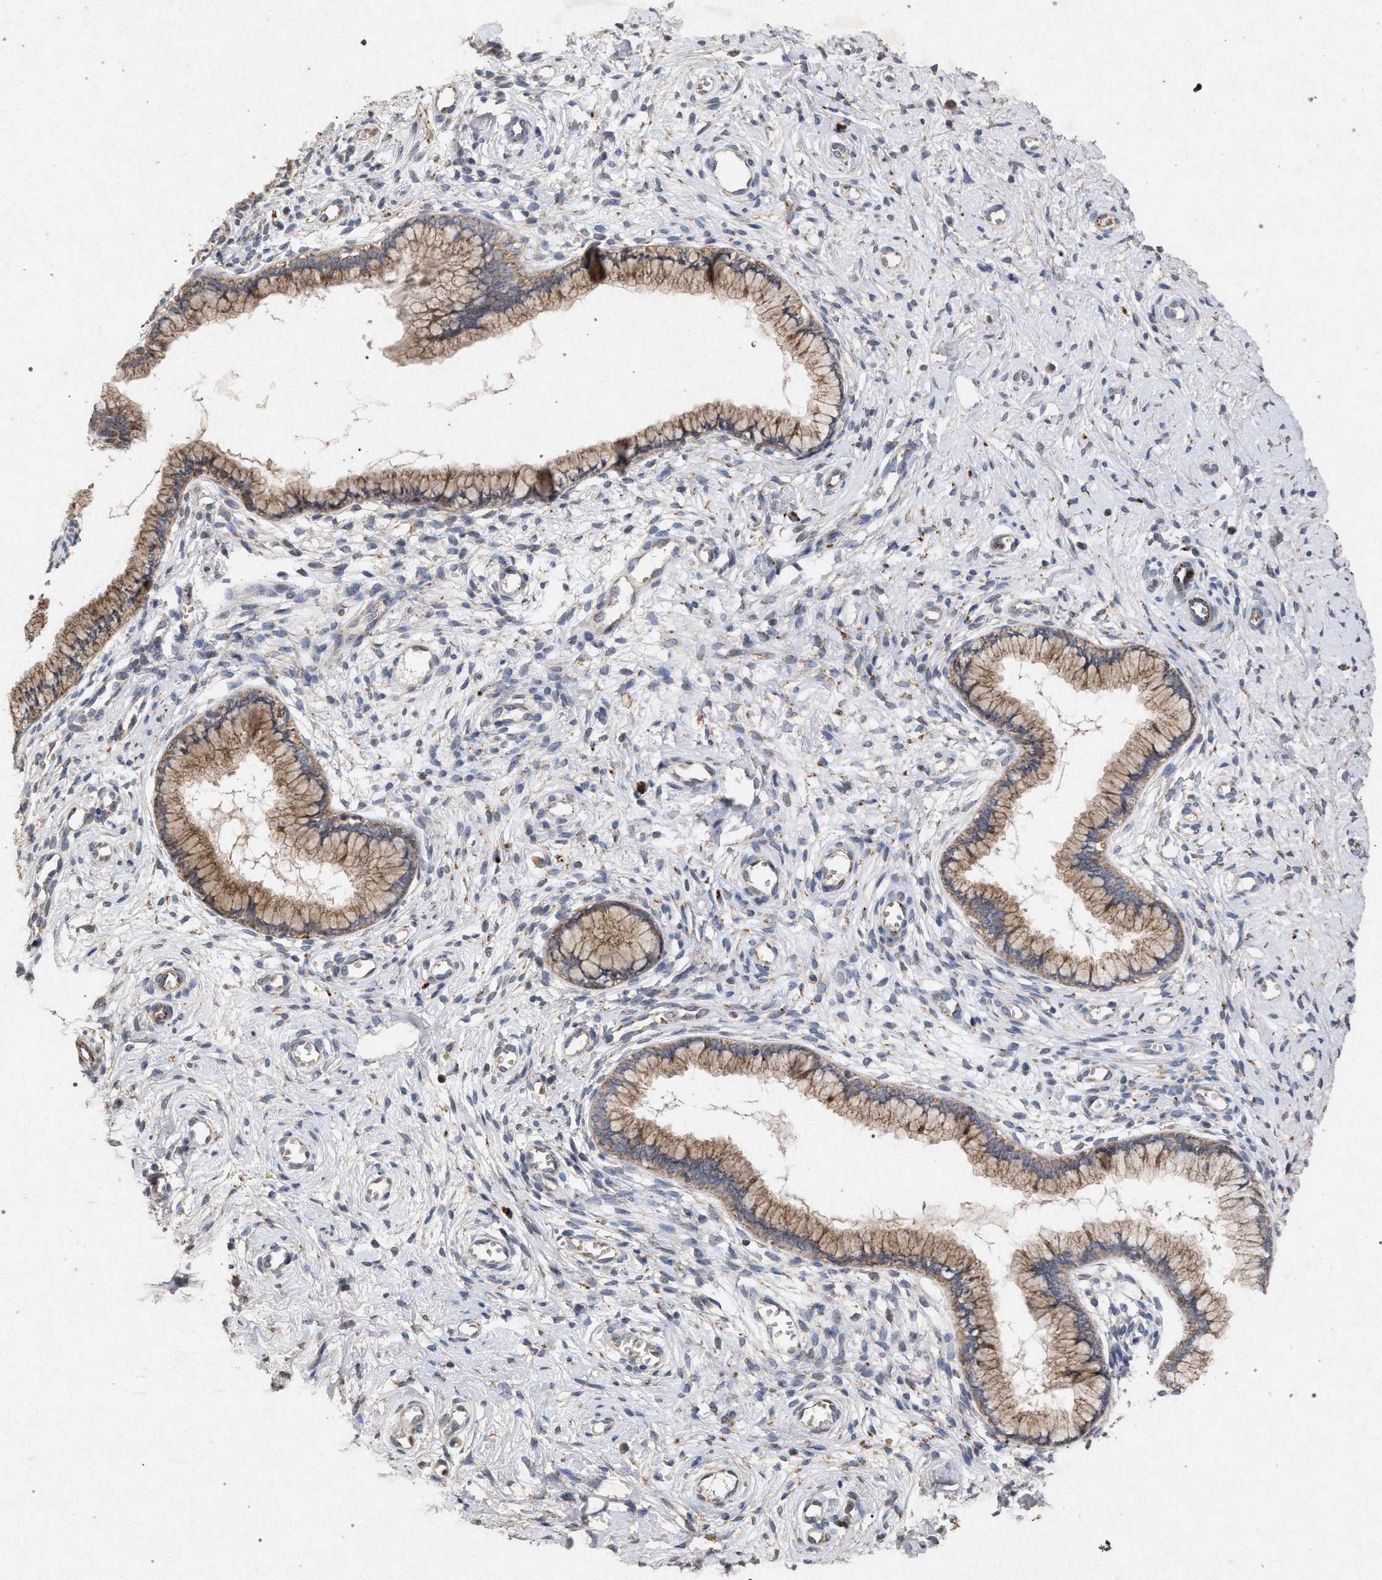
{"staining": {"intensity": "moderate", "quantity": ">75%", "location": "cytoplasmic/membranous"}, "tissue": "cervix", "cell_type": "Glandular cells", "image_type": "normal", "snomed": [{"axis": "morphology", "description": "Normal tissue, NOS"}, {"axis": "topography", "description": "Cervix"}], "caption": "Cervix stained with IHC reveals moderate cytoplasmic/membranous positivity in about >75% of glandular cells. Using DAB (brown) and hematoxylin (blue) stains, captured at high magnification using brightfield microscopy.", "gene": "PKD2L1", "patient": {"sex": "female", "age": 65}}